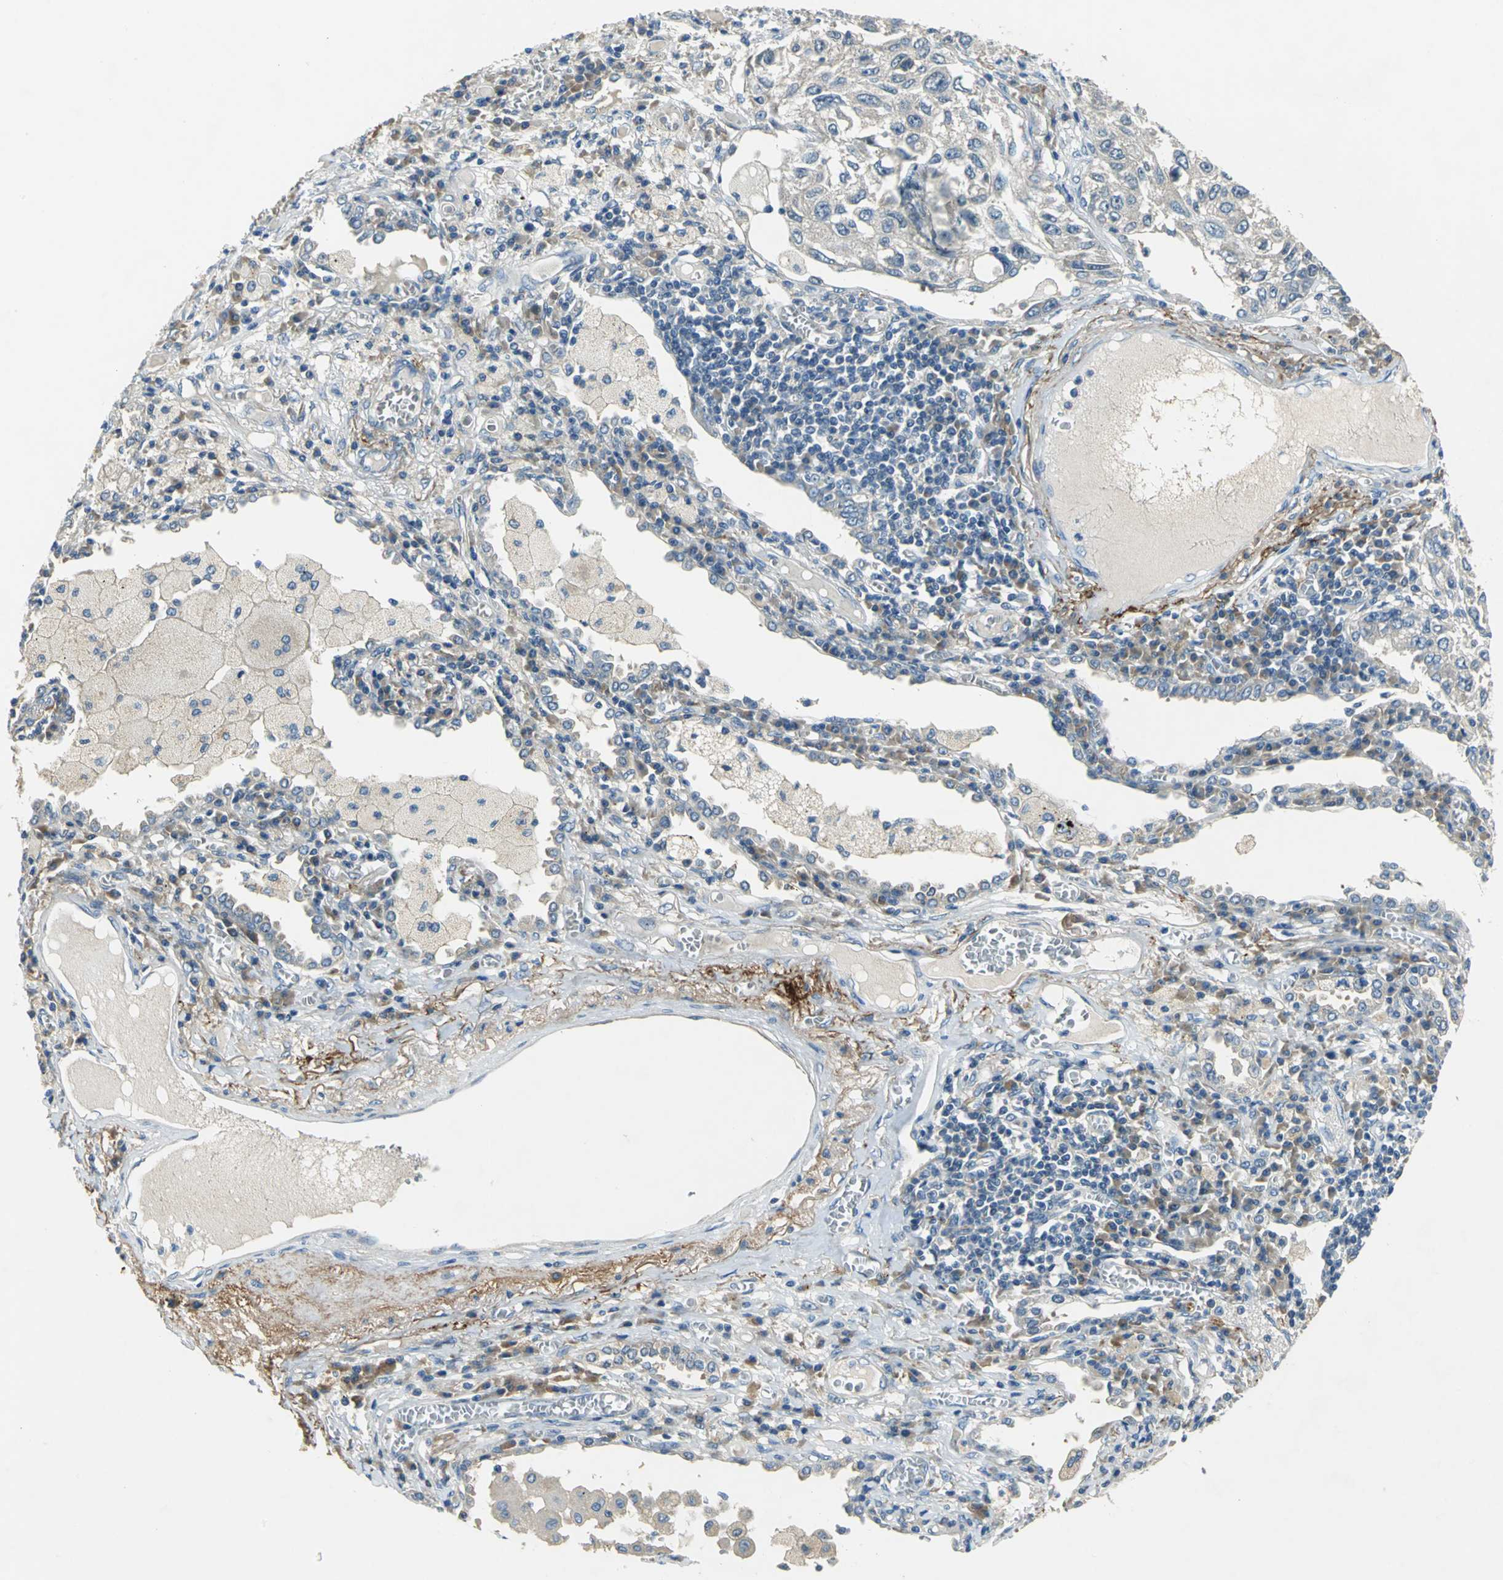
{"staining": {"intensity": "negative", "quantity": "none", "location": "none"}, "tissue": "lung cancer", "cell_type": "Tumor cells", "image_type": "cancer", "snomed": [{"axis": "morphology", "description": "Squamous cell carcinoma, NOS"}, {"axis": "topography", "description": "Lung"}], "caption": "IHC of lung squamous cell carcinoma shows no expression in tumor cells.", "gene": "SLC16A7", "patient": {"sex": "male", "age": 71}}